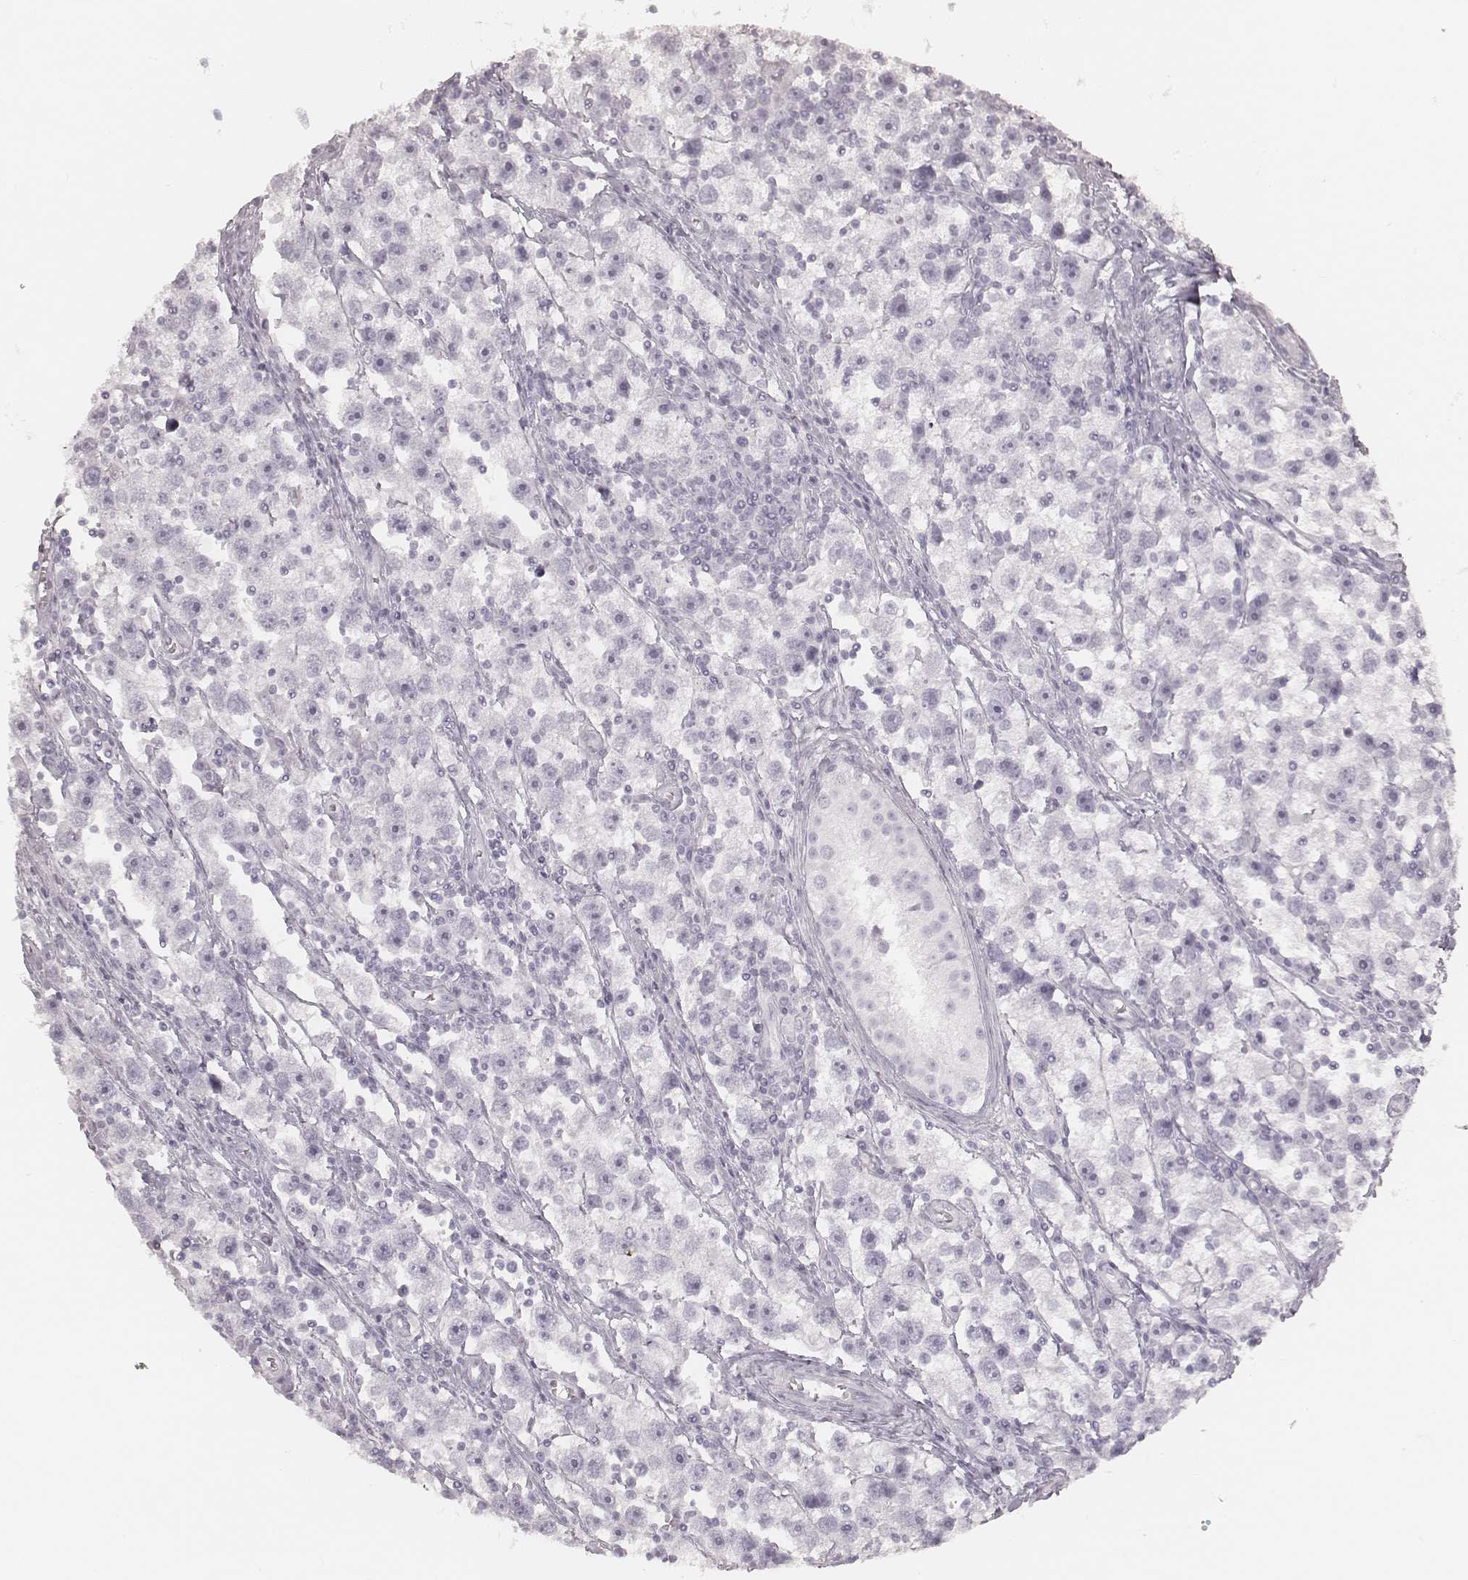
{"staining": {"intensity": "negative", "quantity": "none", "location": "none"}, "tissue": "testis cancer", "cell_type": "Tumor cells", "image_type": "cancer", "snomed": [{"axis": "morphology", "description": "Seminoma, NOS"}, {"axis": "topography", "description": "Testis"}], "caption": "Immunohistochemistry (IHC) micrograph of neoplastic tissue: testis seminoma stained with DAB (3,3'-diaminobenzidine) shows no significant protein expression in tumor cells. Brightfield microscopy of IHC stained with DAB (3,3'-diaminobenzidine) (brown) and hematoxylin (blue), captured at high magnification.", "gene": "KRT82", "patient": {"sex": "male", "age": 30}}